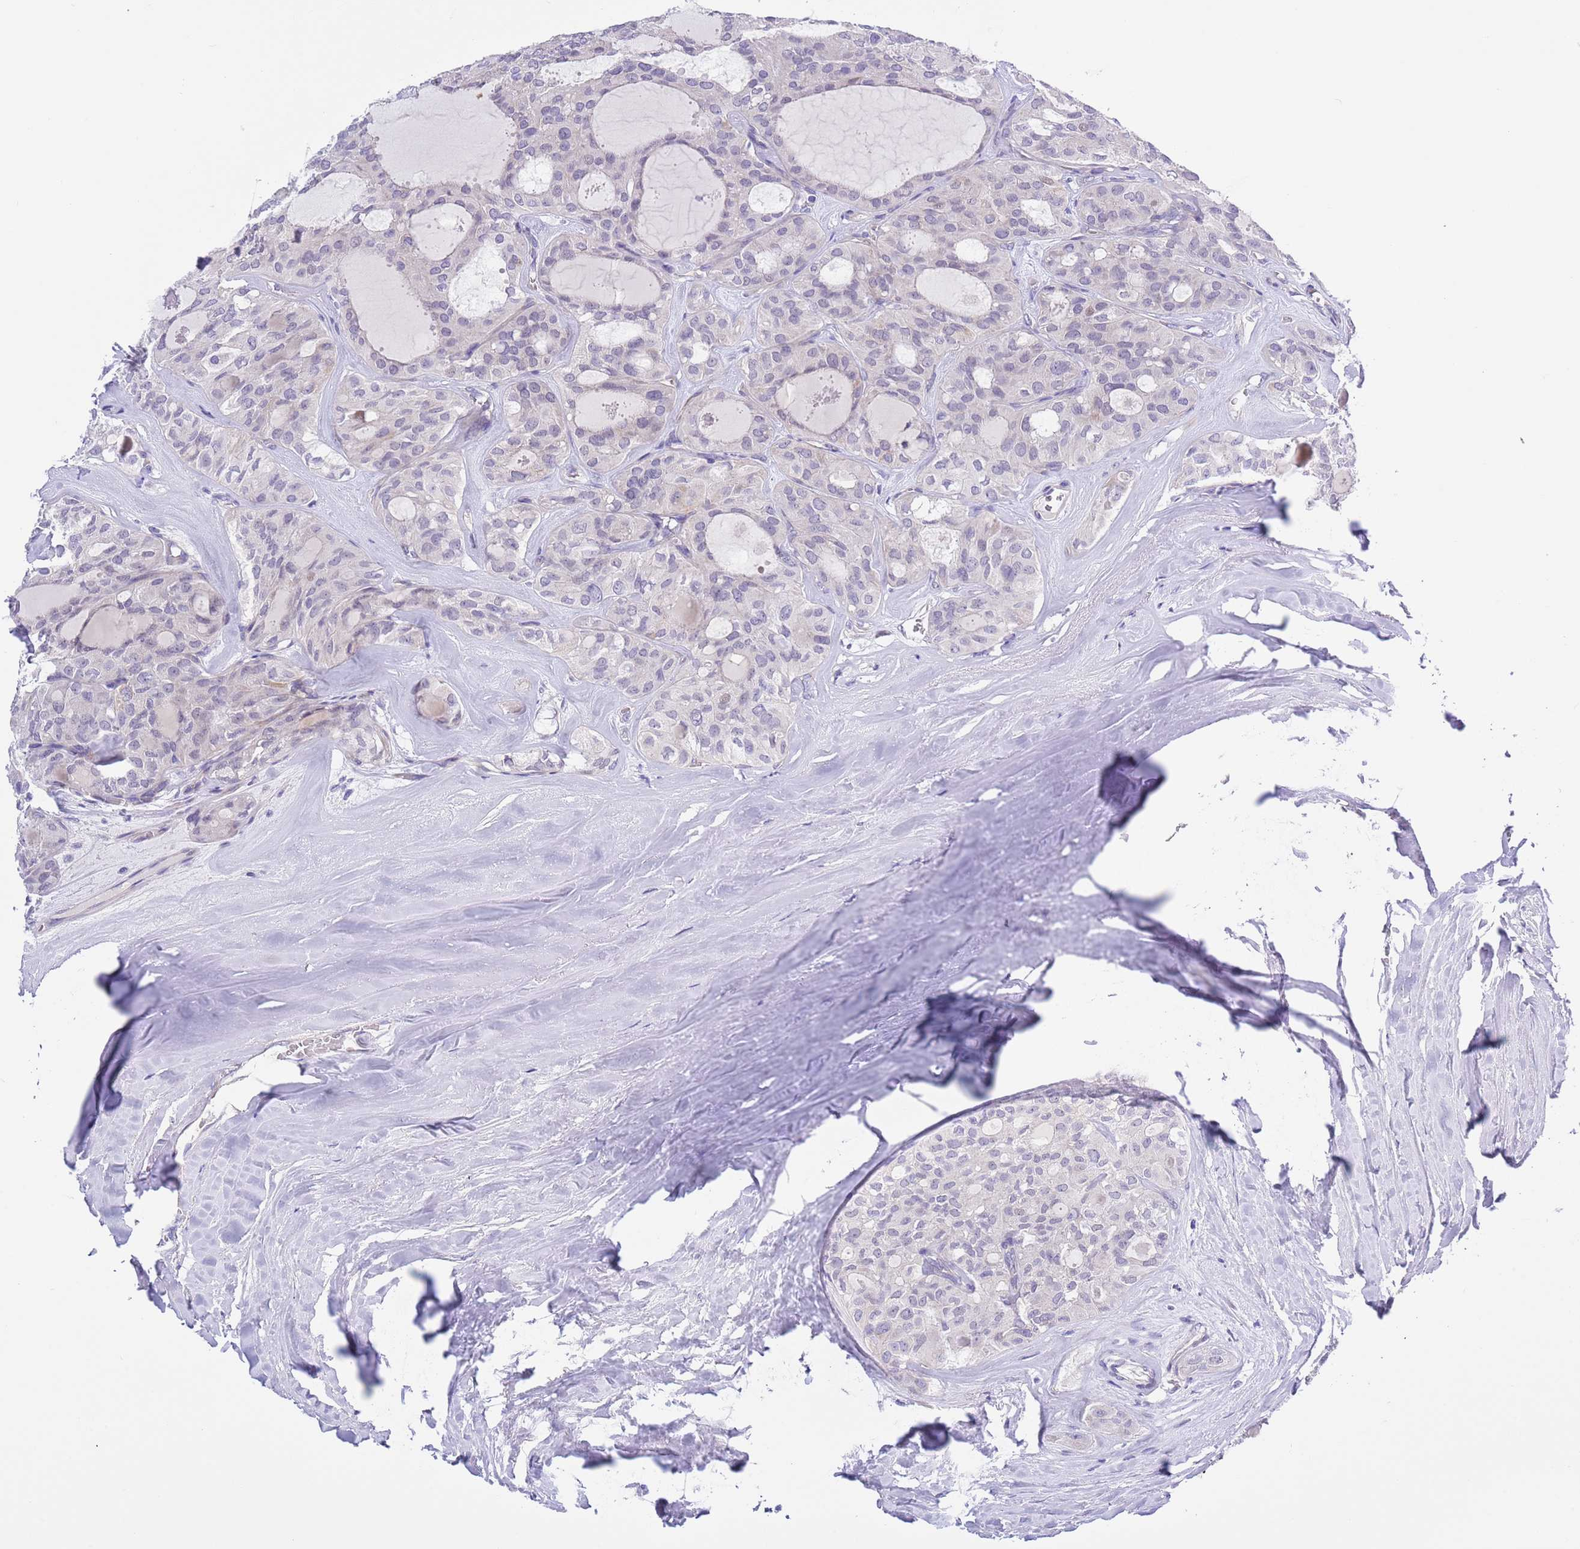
{"staining": {"intensity": "negative", "quantity": "none", "location": "none"}, "tissue": "thyroid cancer", "cell_type": "Tumor cells", "image_type": "cancer", "snomed": [{"axis": "morphology", "description": "Follicular adenoma carcinoma, NOS"}, {"axis": "topography", "description": "Thyroid gland"}], "caption": "Immunohistochemical staining of human thyroid cancer (follicular adenoma carcinoma) exhibits no significant positivity in tumor cells. (DAB (3,3'-diaminobenzidine) IHC with hematoxylin counter stain).", "gene": "NET1", "patient": {"sex": "male", "age": 75}}